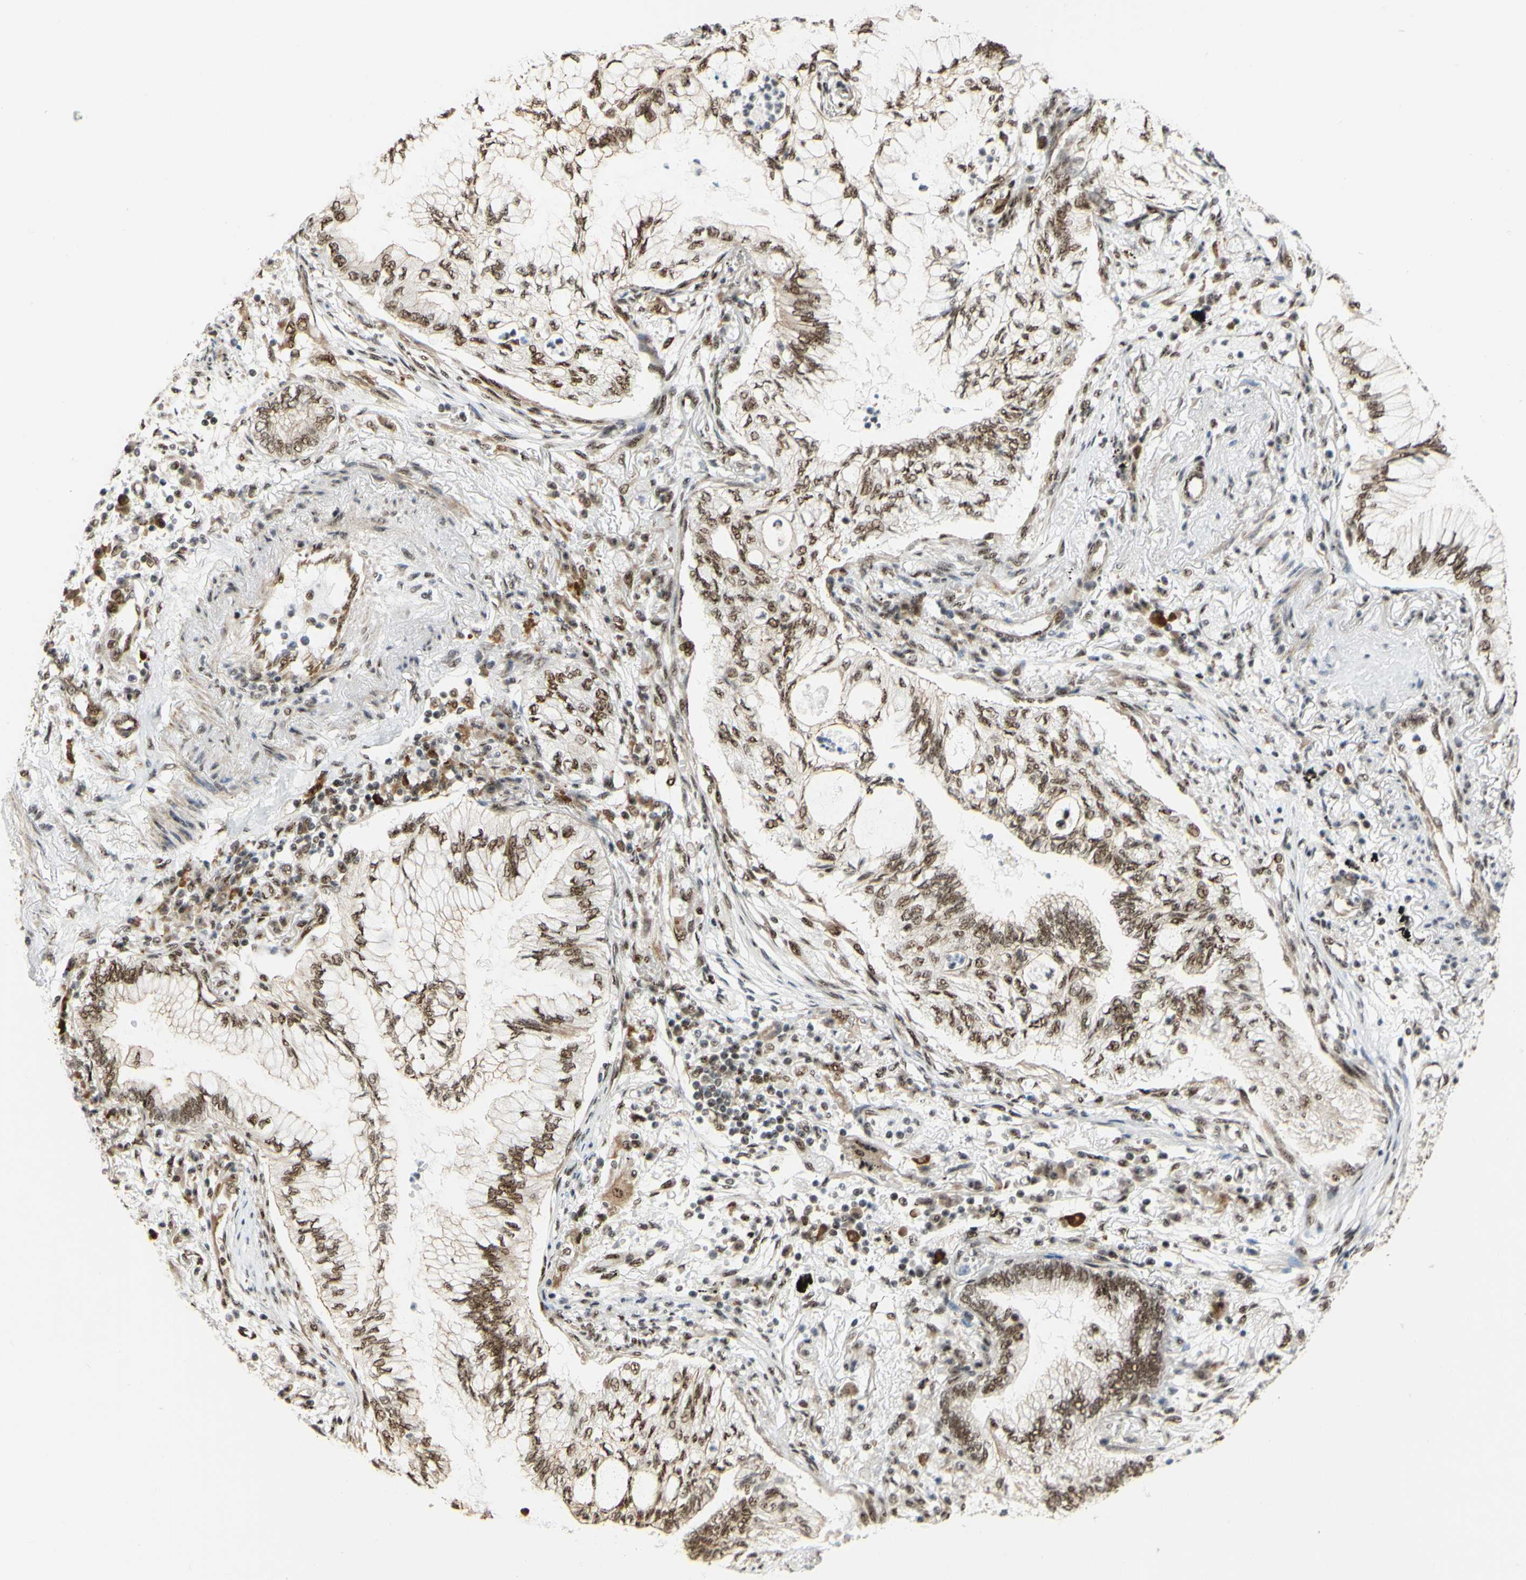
{"staining": {"intensity": "moderate", "quantity": ">75%", "location": "nuclear"}, "tissue": "lung cancer", "cell_type": "Tumor cells", "image_type": "cancer", "snomed": [{"axis": "morphology", "description": "Normal tissue, NOS"}, {"axis": "morphology", "description": "Adenocarcinoma, NOS"}, {"axis": "topography", "description": "Bronchus"}, {"axis": "topography", "description": "Lung"}], "caption": "Lung cancer stained with a brown dye shows moderate nuclear positive staining in about >75% of tumor cells.", "gene": "SAP18", "patient": {"sex": "female", "age": 70}}